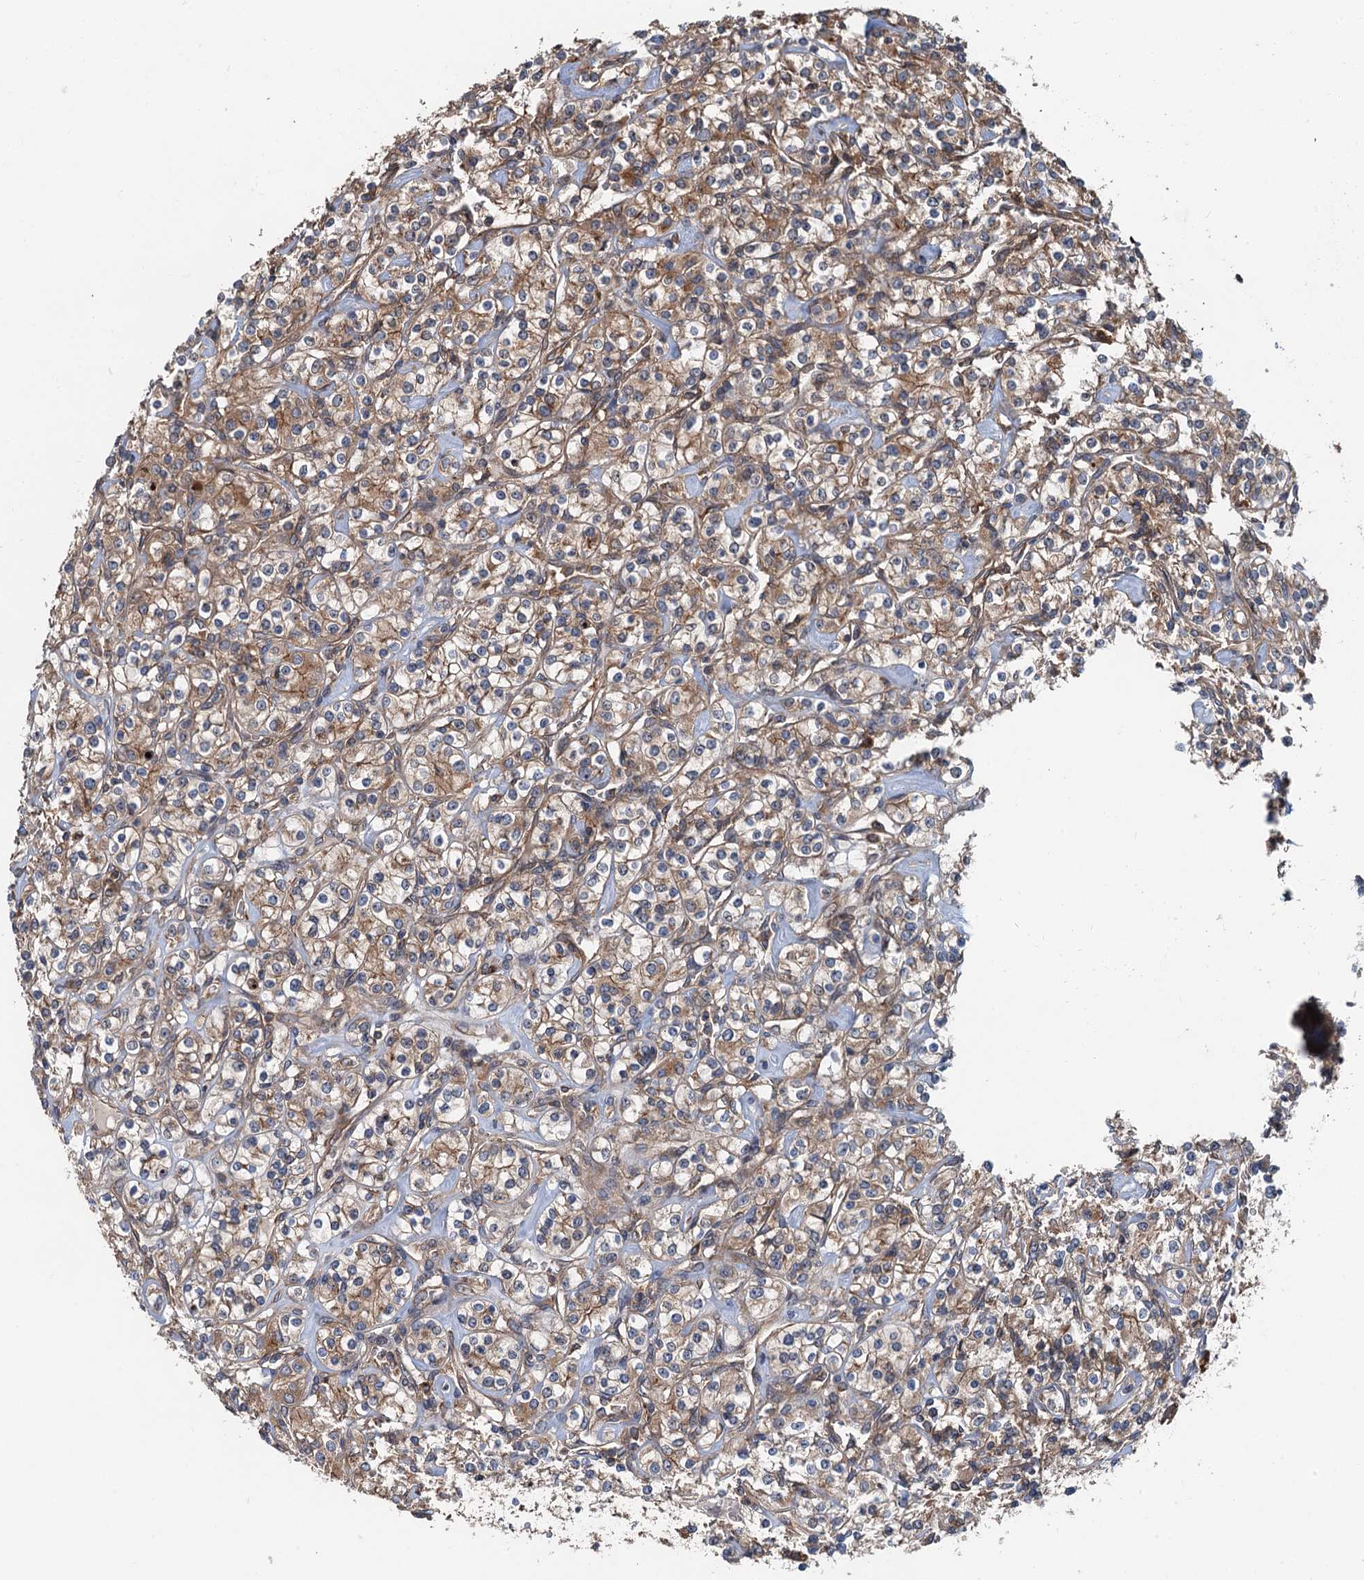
{"staining": {"intensity": "moderate", "quantity": ">75%", "location": "cytoplasmic/membranous"}, "tissue": "renal cancer", "cell_type": "Tumor cells", "image_type": "cancer", "snomed": [{"axis": "morphology", "description": "Adenocarcinoma, NOS"}, {"axis": "topography", "description": "Kidney"}], "caption": "About >75% of tumor cells in human adenocarcinoma (renal) show moderate cytoplasmic/membranous protein staining as visualized by brown immunohistochemical staining.", "gene": "COG3", "patient": {"sex": "male", "age": 77}}